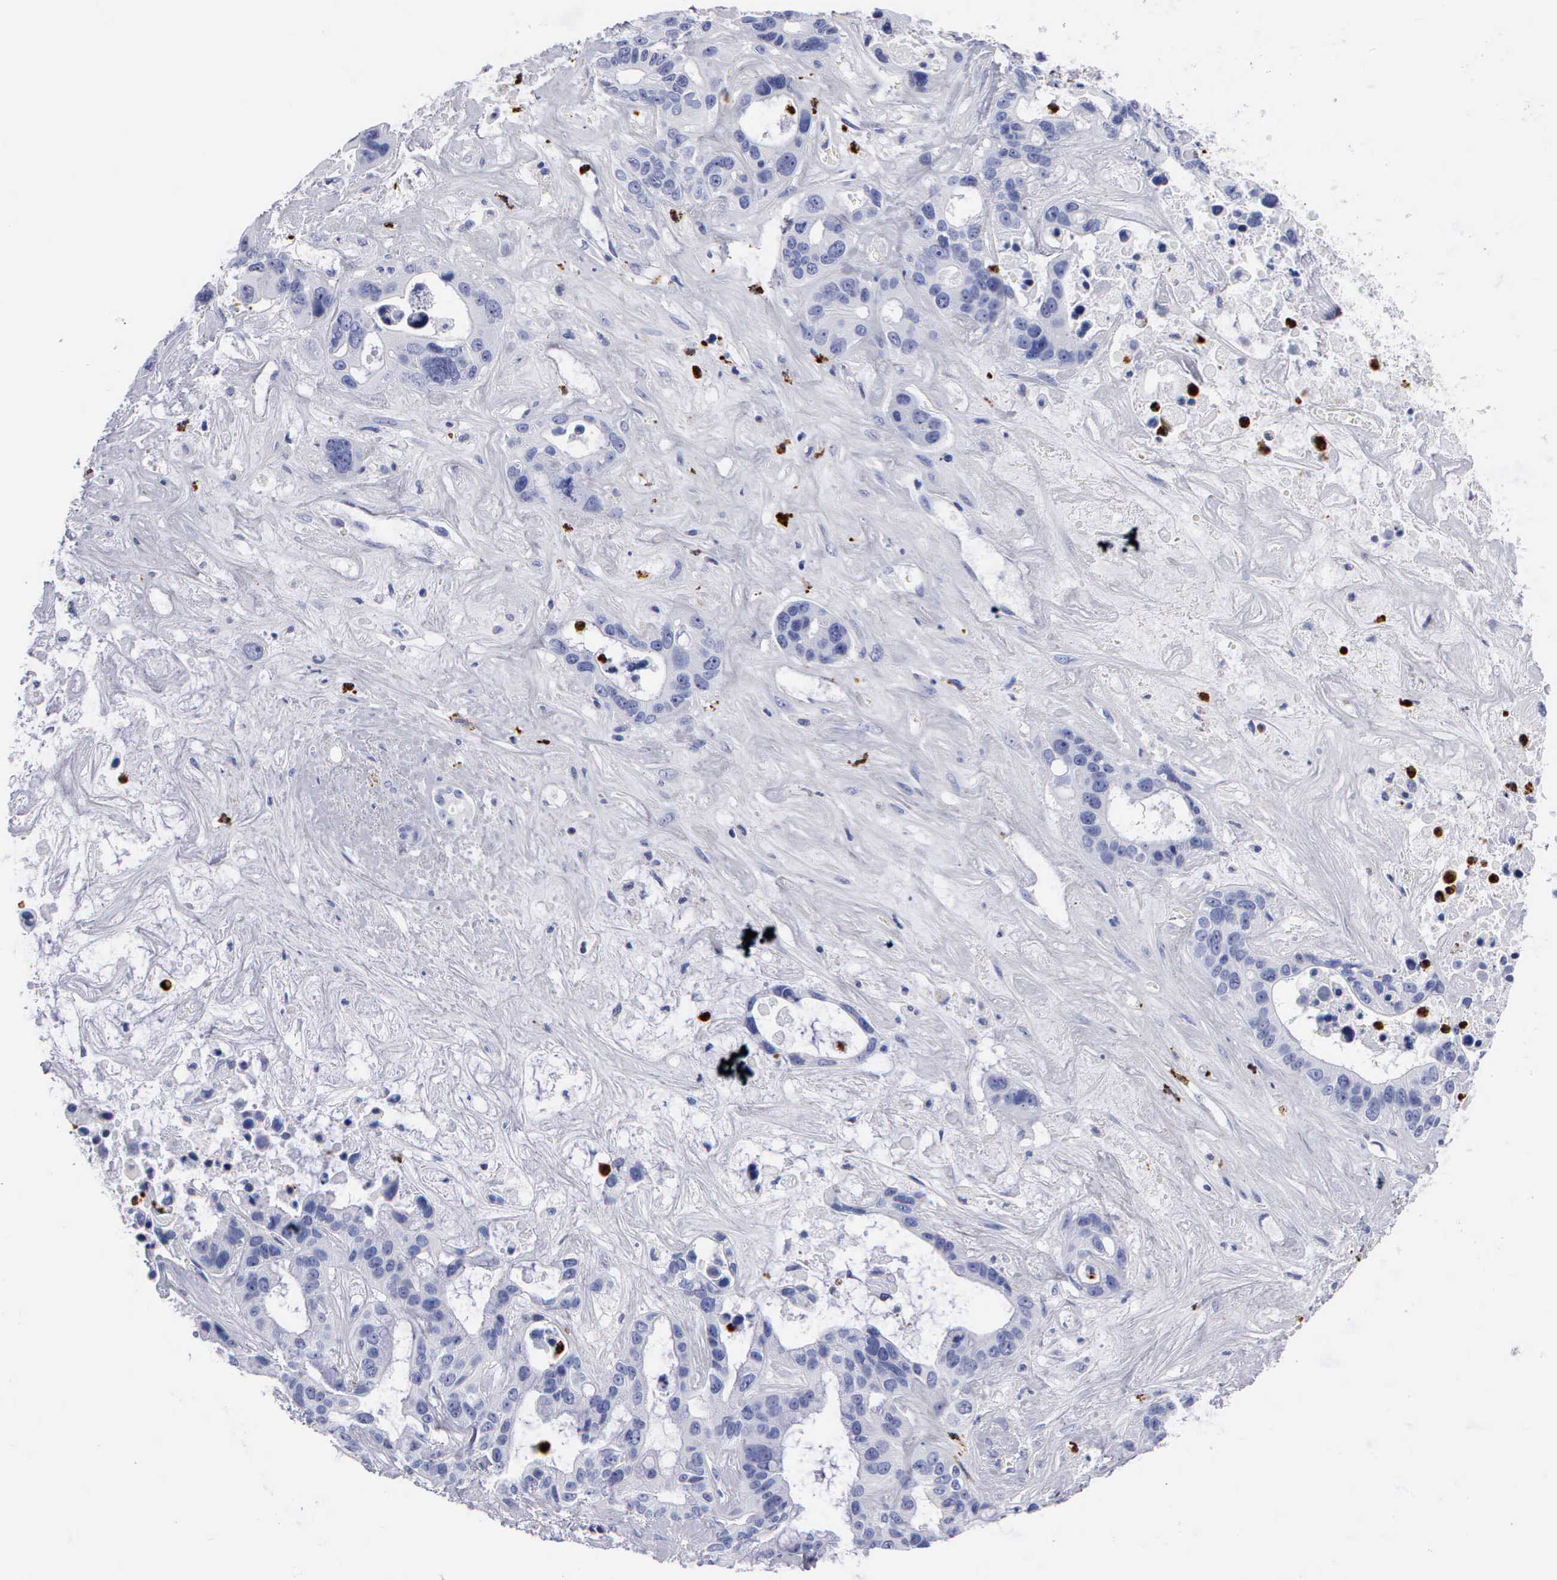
{"staining": {"intensity": "negative", "quantity": "none", "location": "none"}, "tissue": "liver cancer", "cell_type": "Tumor cells", "image_type": "cancer", "snomed": [{"axis": "morphology", "description": "Cholangiocarcinoma"}, {"axis": "topography", "description": "Liver"}], "caption": "The image demonstrates no staining of tumor cells in liver cancer.", "gene": "CTSG", "patient": {"sex": "female", "age": 65}}